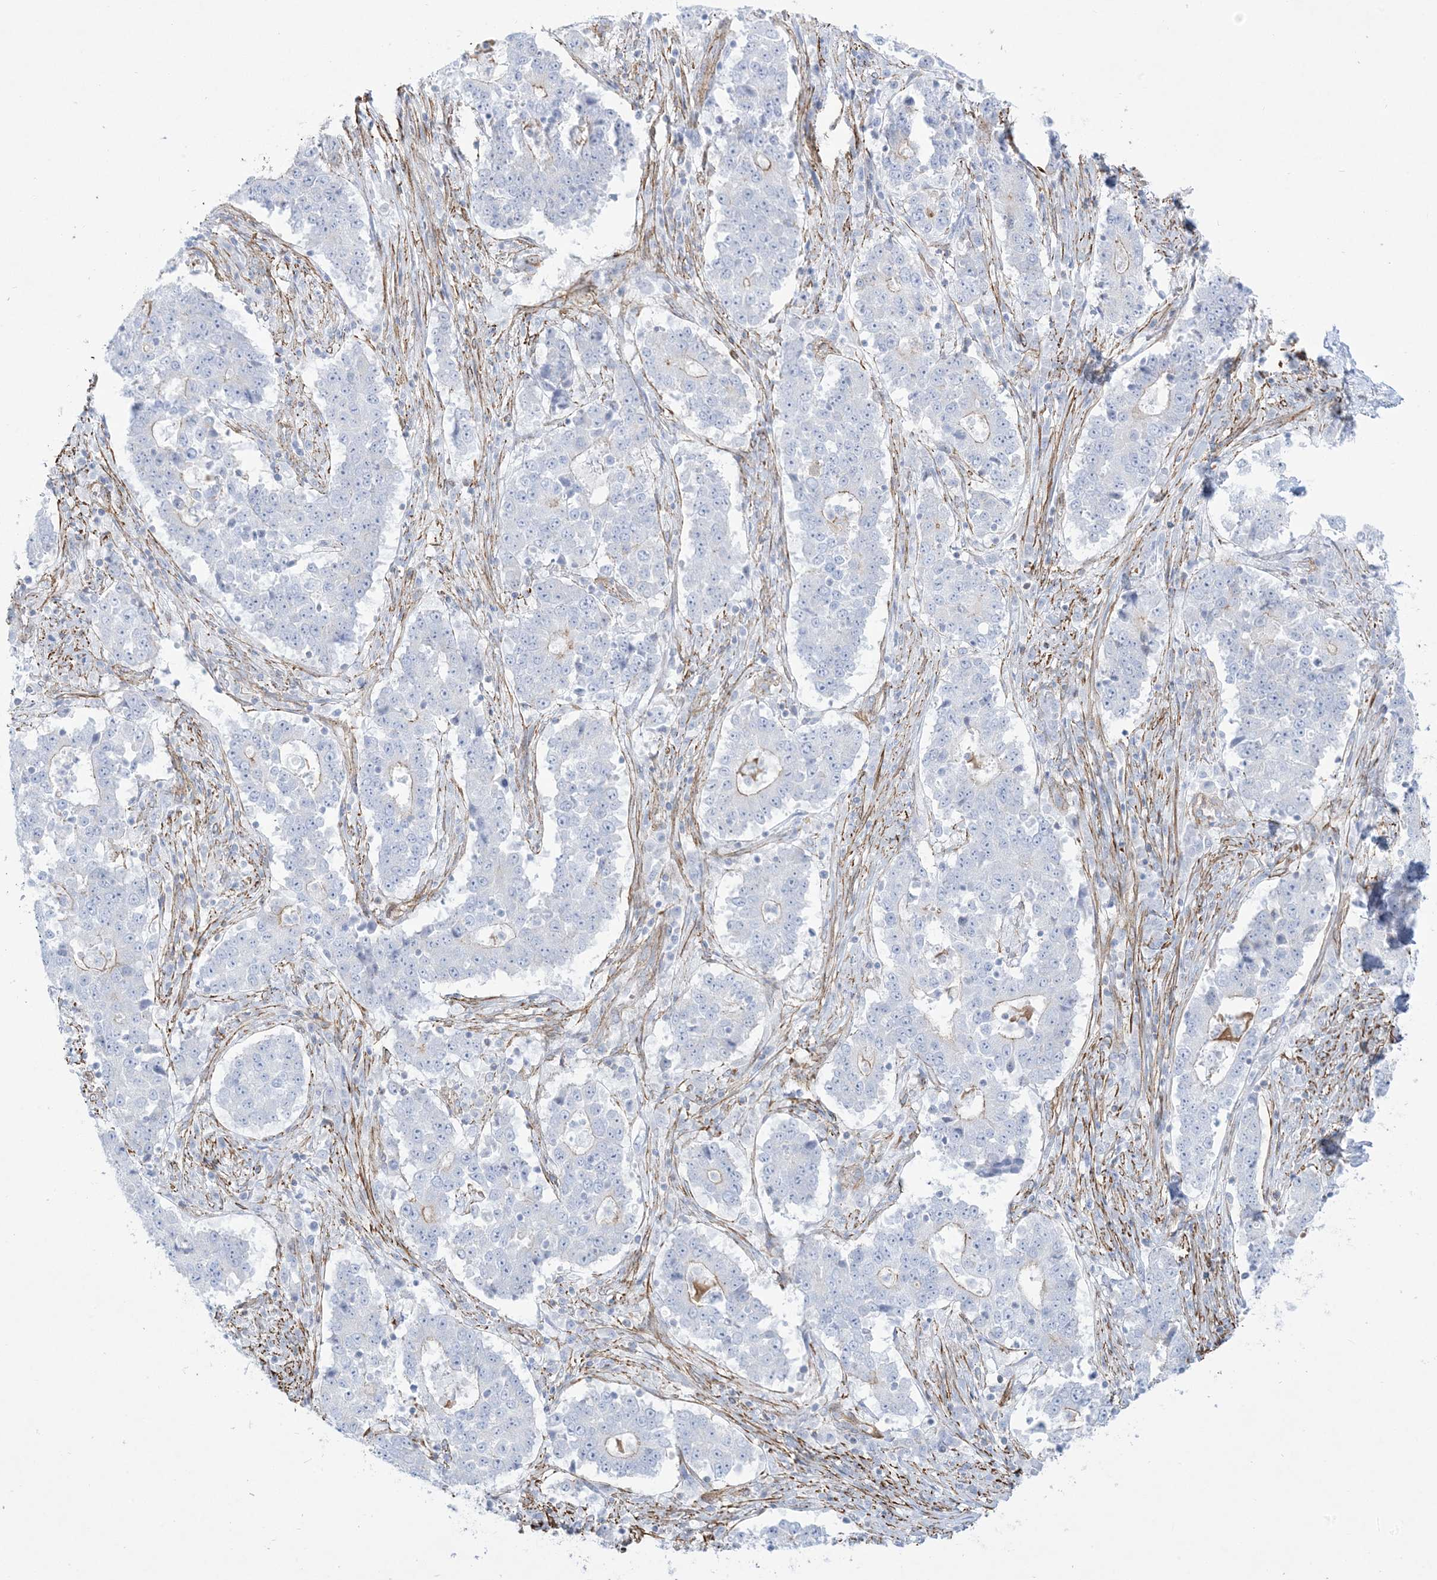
{"staining": {"intensity": "negative", "quantity": "none", "location": "none"}, "tissue": "stomach cancer", "cell_type": "Tumor cells", "image_type": "cancer", "snomed": [{"axis": "morphology", "description": "Adenocarcinoma, NOS"}, {"axis": "topography", "description": "Stomach"}], "caption": "Immunohistochemical staining of stomach cancer (adenocarcinoma) reveals no significant staining in tumor cells. (DAB immunohistochemistry, high magnification).", "gene": "B3GNT7", "patient": {"sex": "male", "age": 59}}